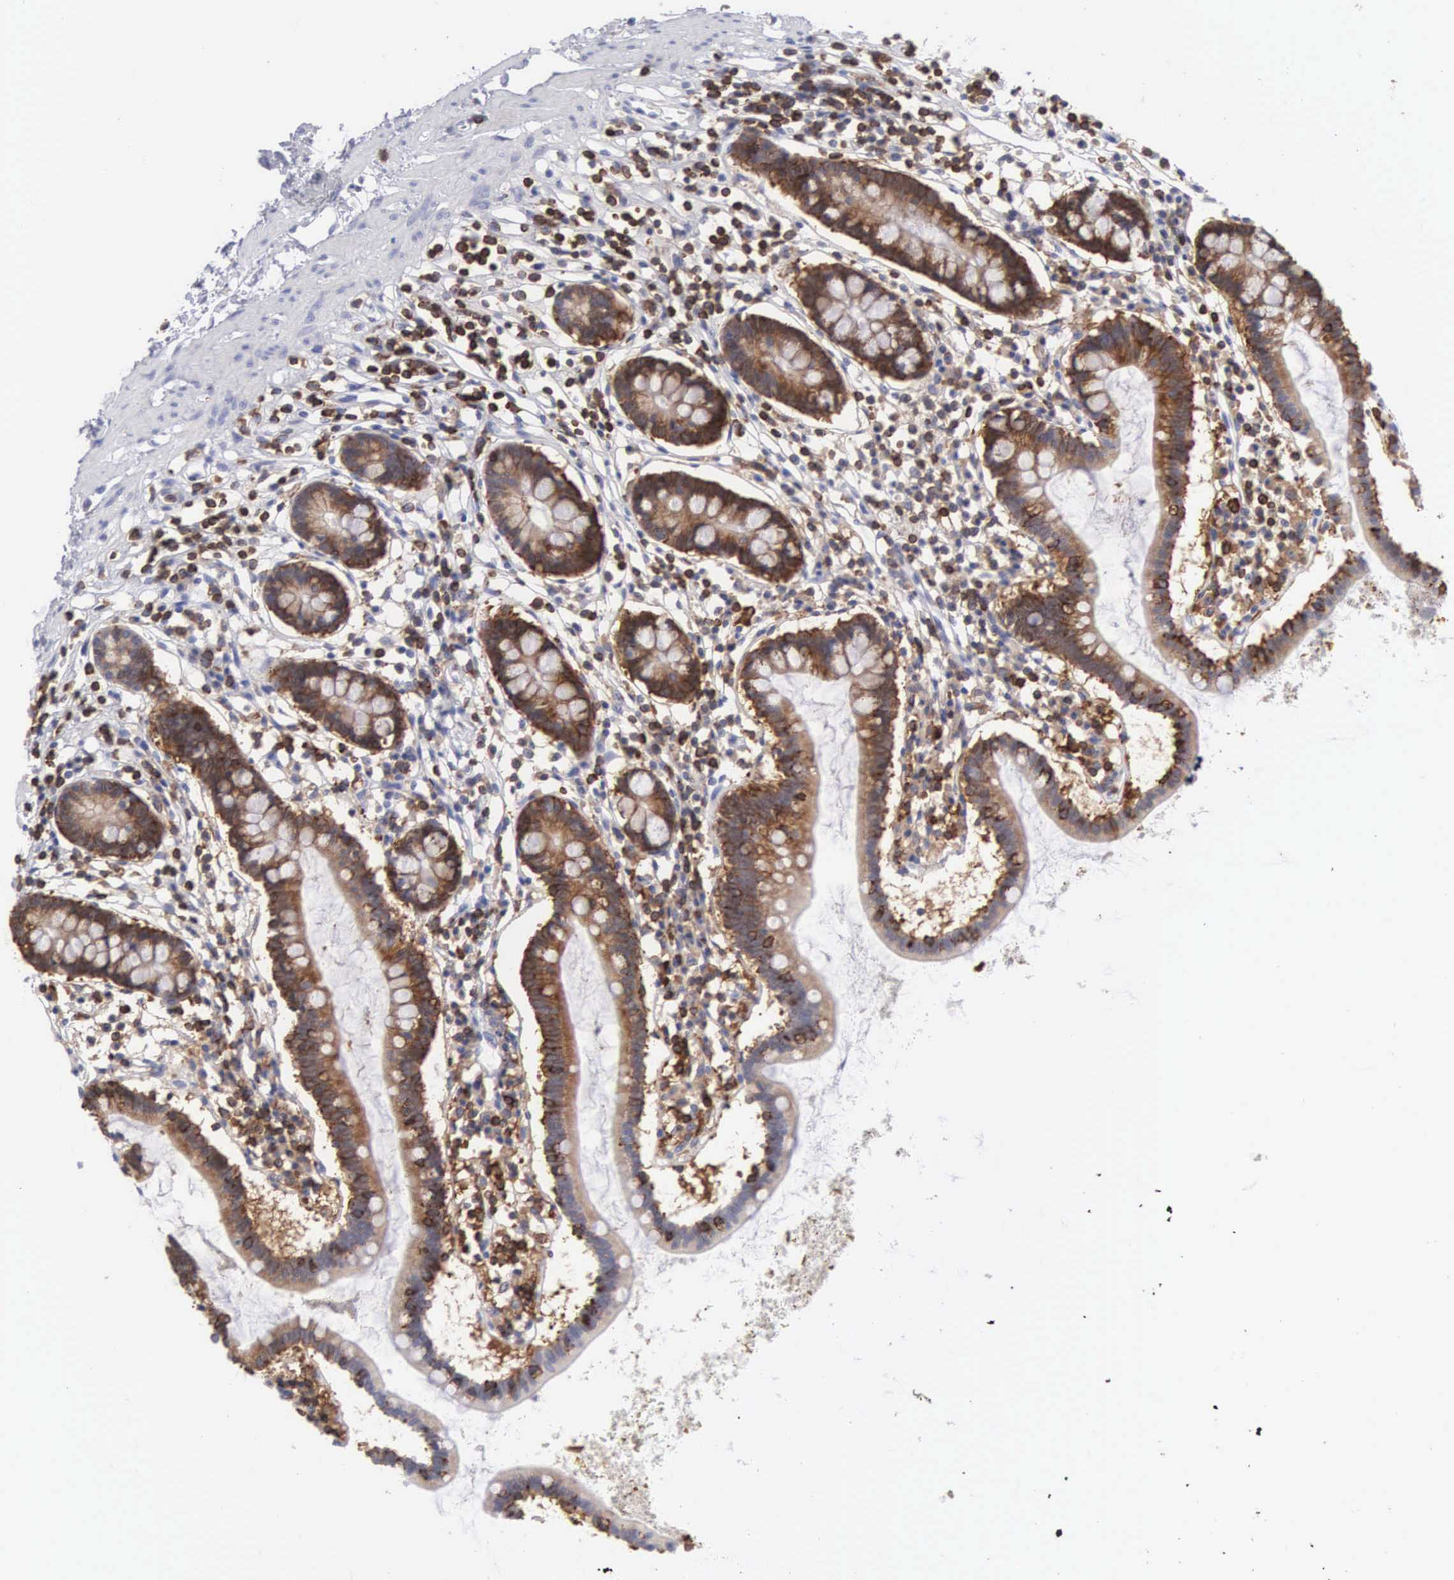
{"staining": {"intensity": "strong", "quantity": ">75%", "location": "cytoplasmic/membranous"}, "tissue": "small intestine", "cell_type": "Glandular cells", "image_type": "normal", "snomed": [{"axis": "morphology", "description": "Normal tissue, NOS"}, {"axis": "topography", "description": "Small intestine"}], "caption": "Human small intestine stained with a brown dye exhibits strong cytoplasmic/membranous positive staining in approximately >75% of glandular cells.", "gene": "ENSG00000285304", "patient": {"sex": "female", "age": 37}}